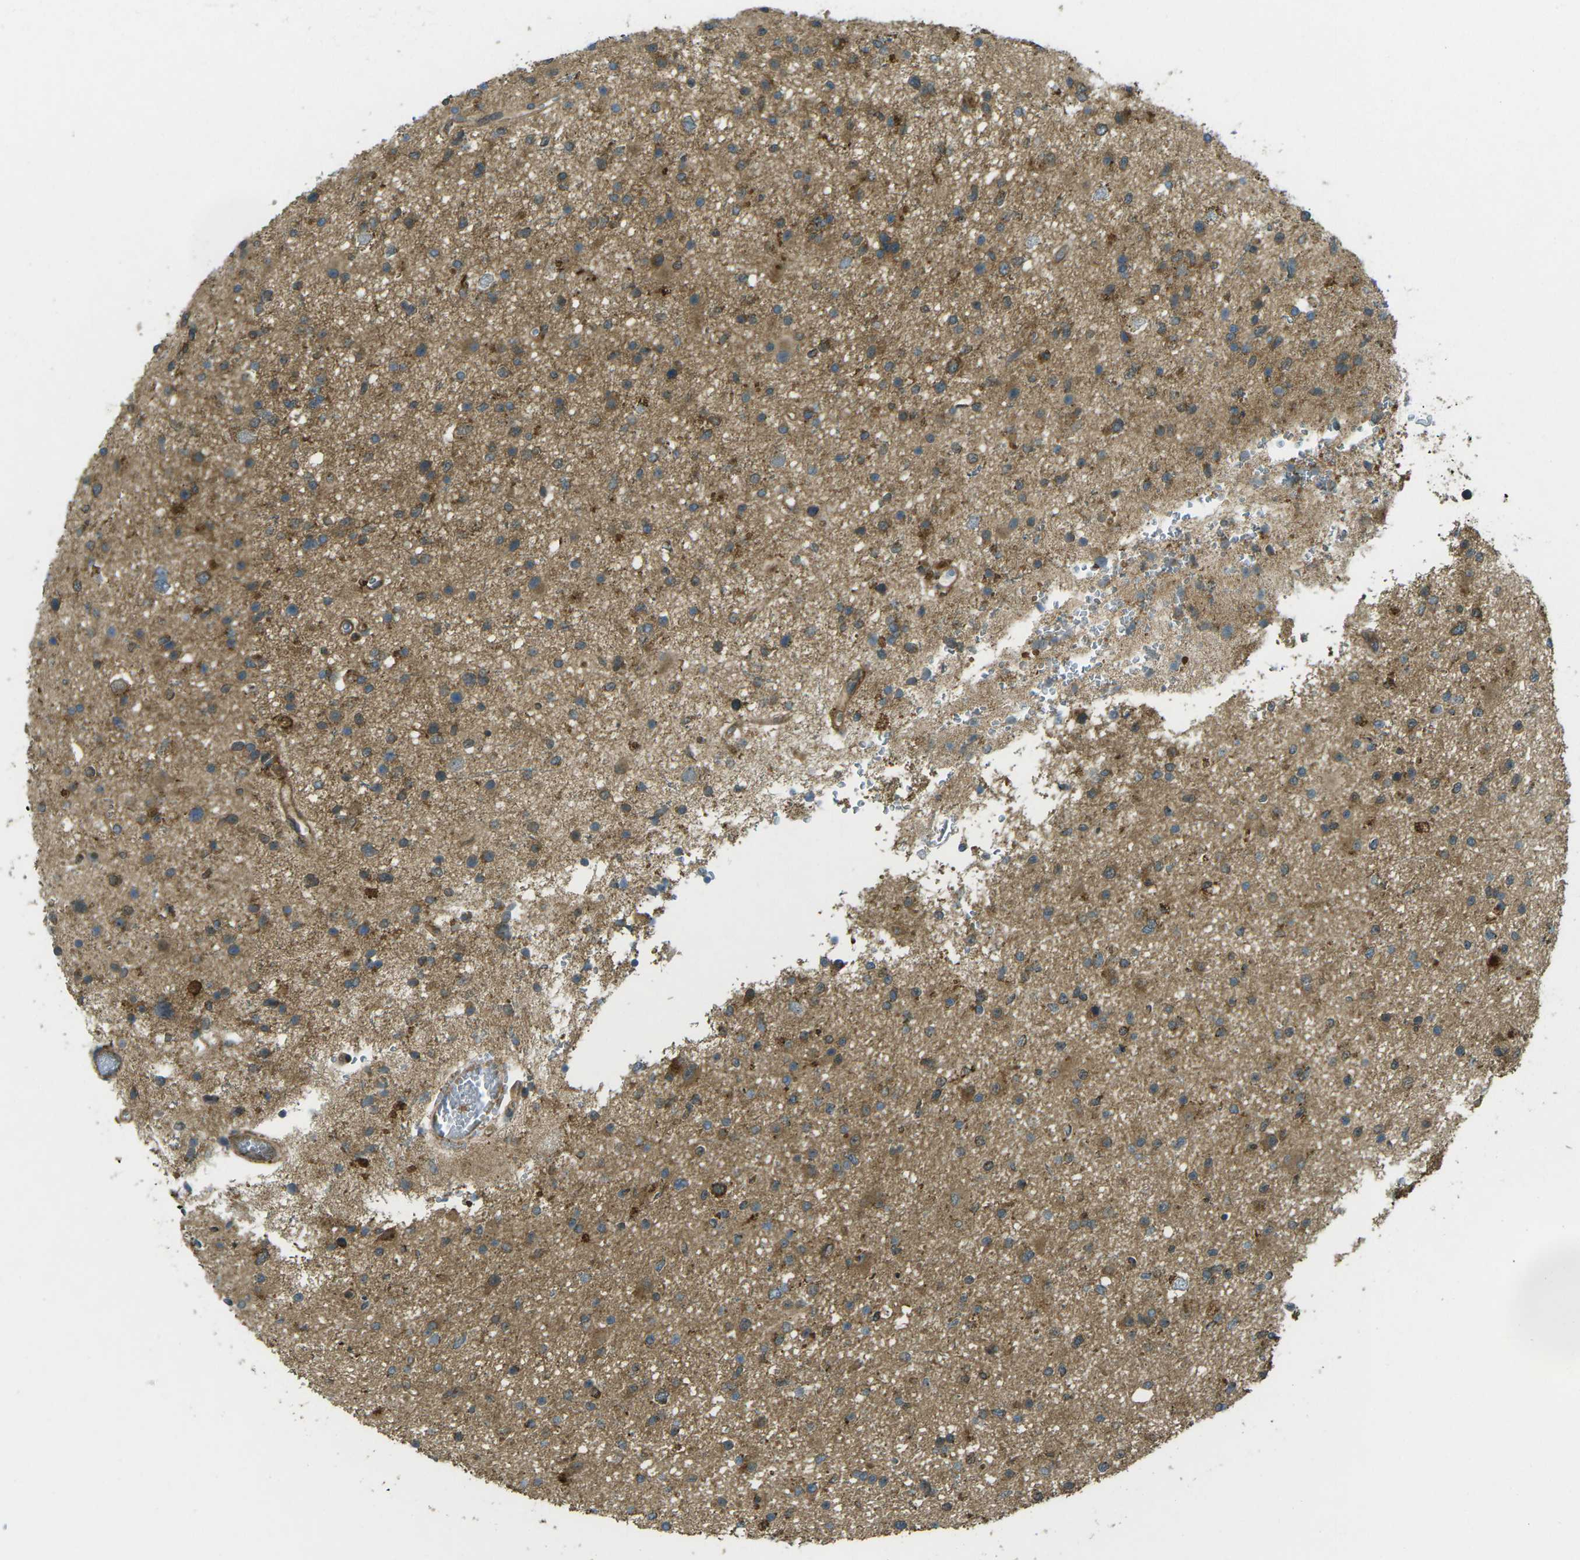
{"staining": {"intensity": "moderate", "quantity": "25%-75%", "location": "cytoplasmic/membranous"}, "tissue": "glioma", "cell_type": "Tumor cells", "image_type": "cancer", "snomed": [{"axis": "morphology", "description": "Glioma, malignant, High grade"}, {"axis": "topography", "description": "Brain"}], "caption": "Malignant glioma (high-grade) tissue demonstrates moderate cytoplasmic/membranous expression in about 25%-75% of tumor cells, visualized by immunohistochemistry.", "gene": "CHMP3", "patient": {"sex": "male", "age": 33}}